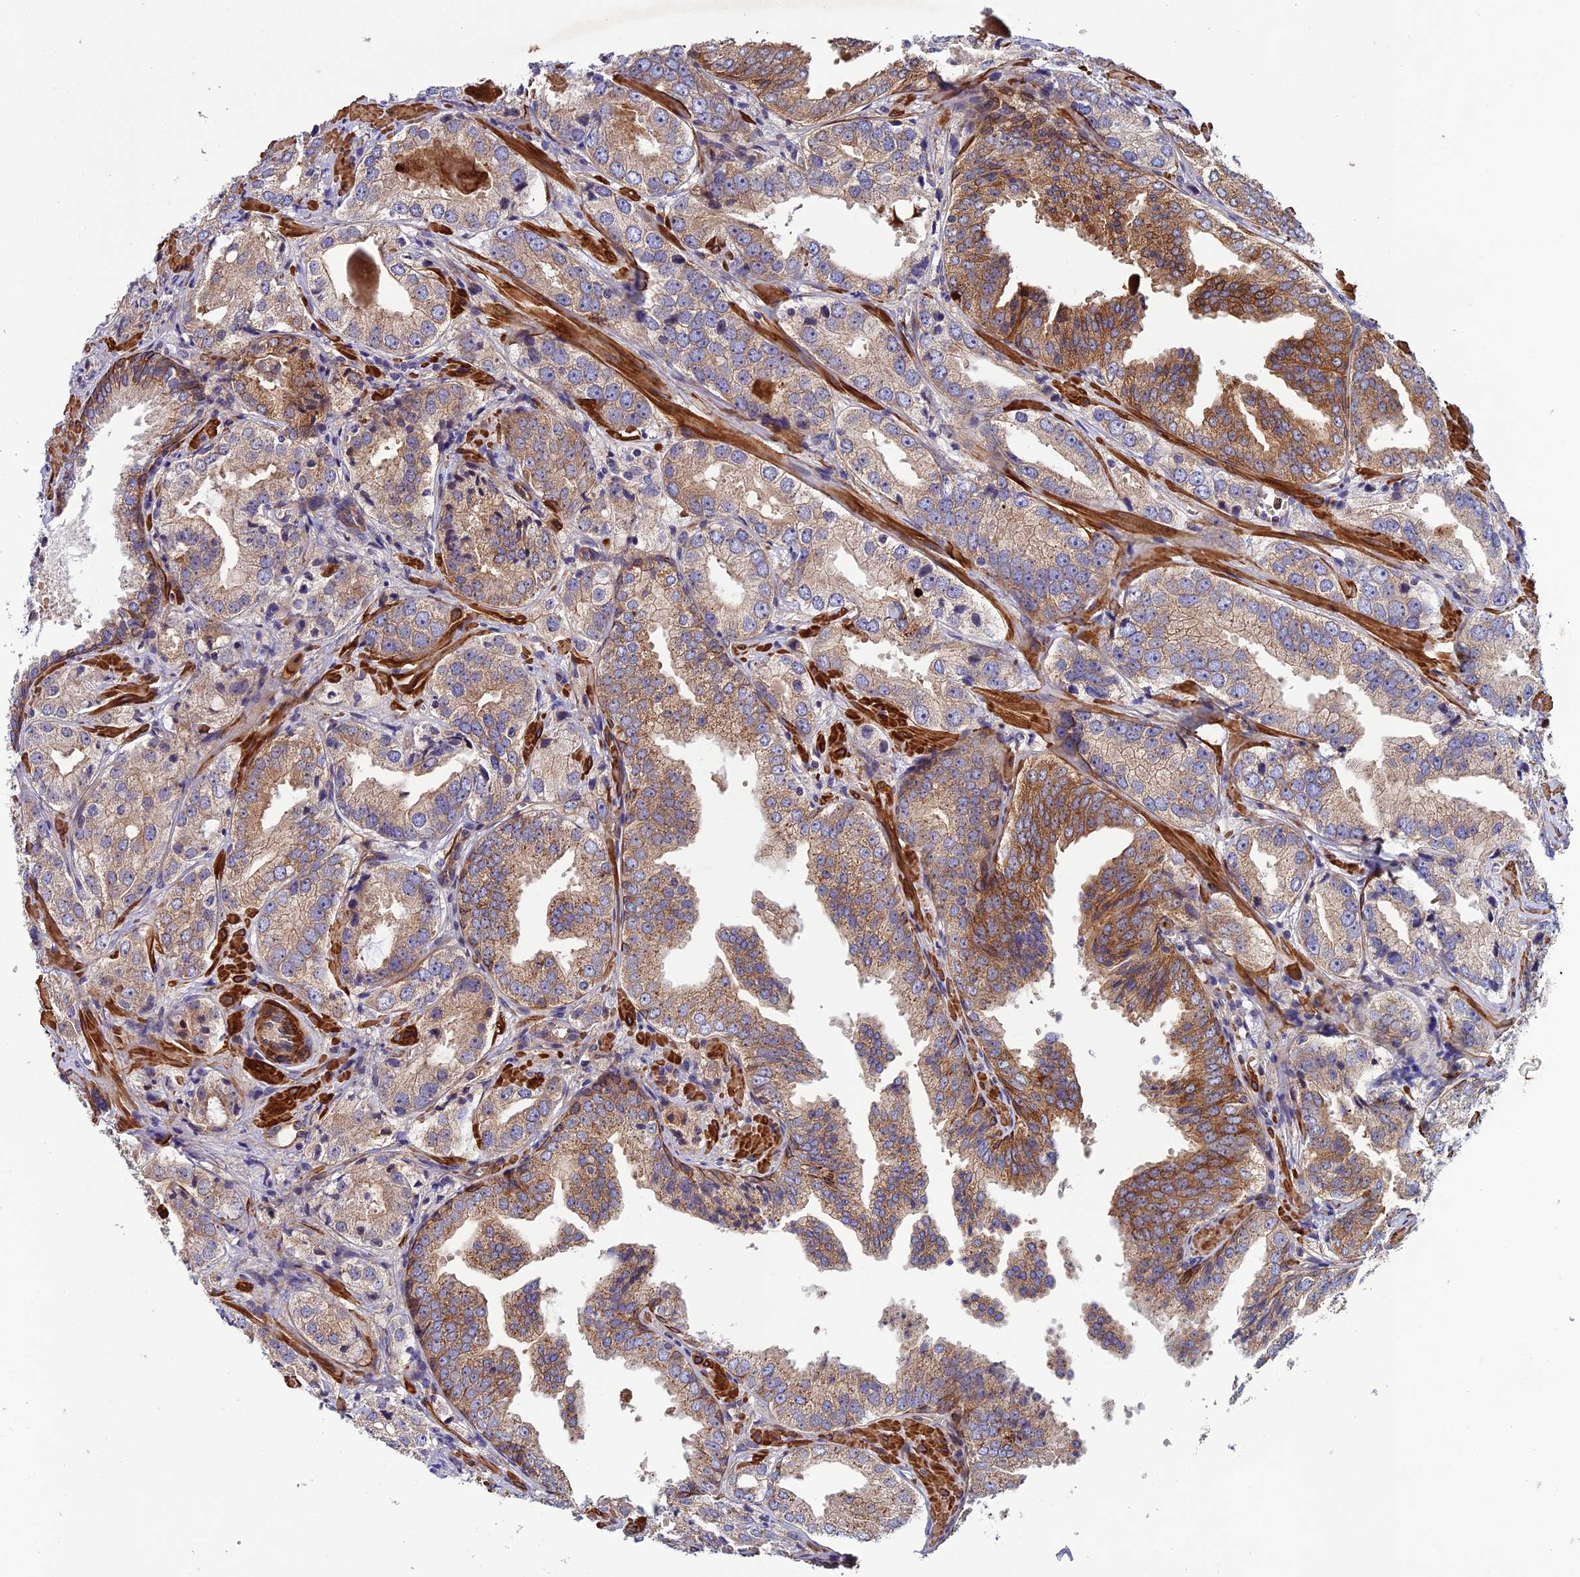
{"staining": {"intensity": "moderate", "quantity": ">75%", "location": "cytoplasmic/membranous"}, "tissue": "prostate cancer", "cell_type": "Tumor cells", "image_type": "cancer", "snomed": [{"axis": "morphology", "description": "Adenocarcinoma, Low grade"}, {"axis": "topography", "description": "Prostate"}], "caption": "Prostate cancer stained with immunohistochemistry (IHC) shows moderate cytoplasmic/membranous staining in approximately >75% of tumor cells.", "gene": "RALGAPA2", "patient": {"sex": "male", "age": 60}}